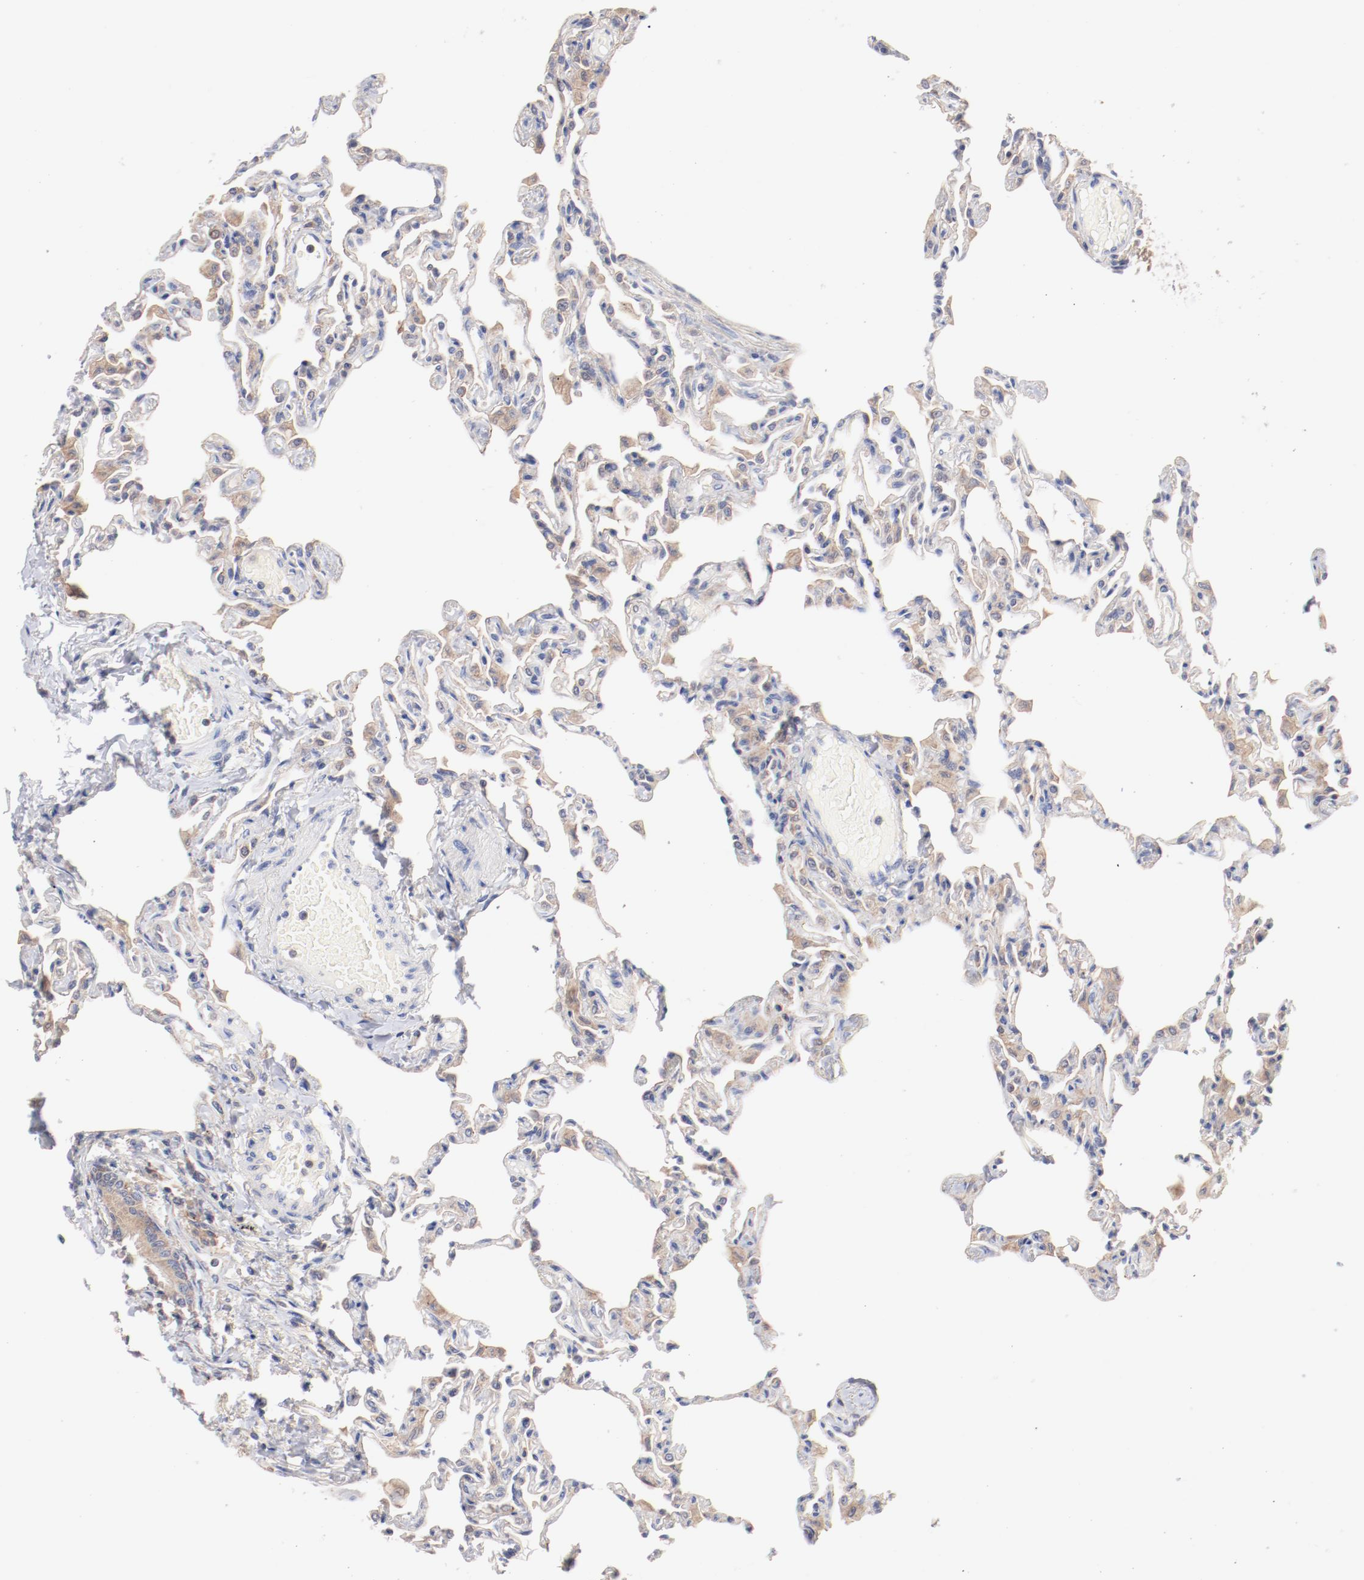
{"staining": {"intensity": "negative", "quantity": "none", "location": "none"}, "tissue": "lung", "cell_type": "Alveolar cells", "image_type": "normal", "snomed": [{"axis": "morphology", "description": "Normal tissue, NOS"}, {"axis": "topography", "description": "Lung"}], "caption": "Immunohistochemistry (IHC) micrograph of unremarkable lung stained for a protein (brown), which shows no positivity in alveolar cells.", "gene": "SETD3", "patient": {"sex": "female", "age": 49}}